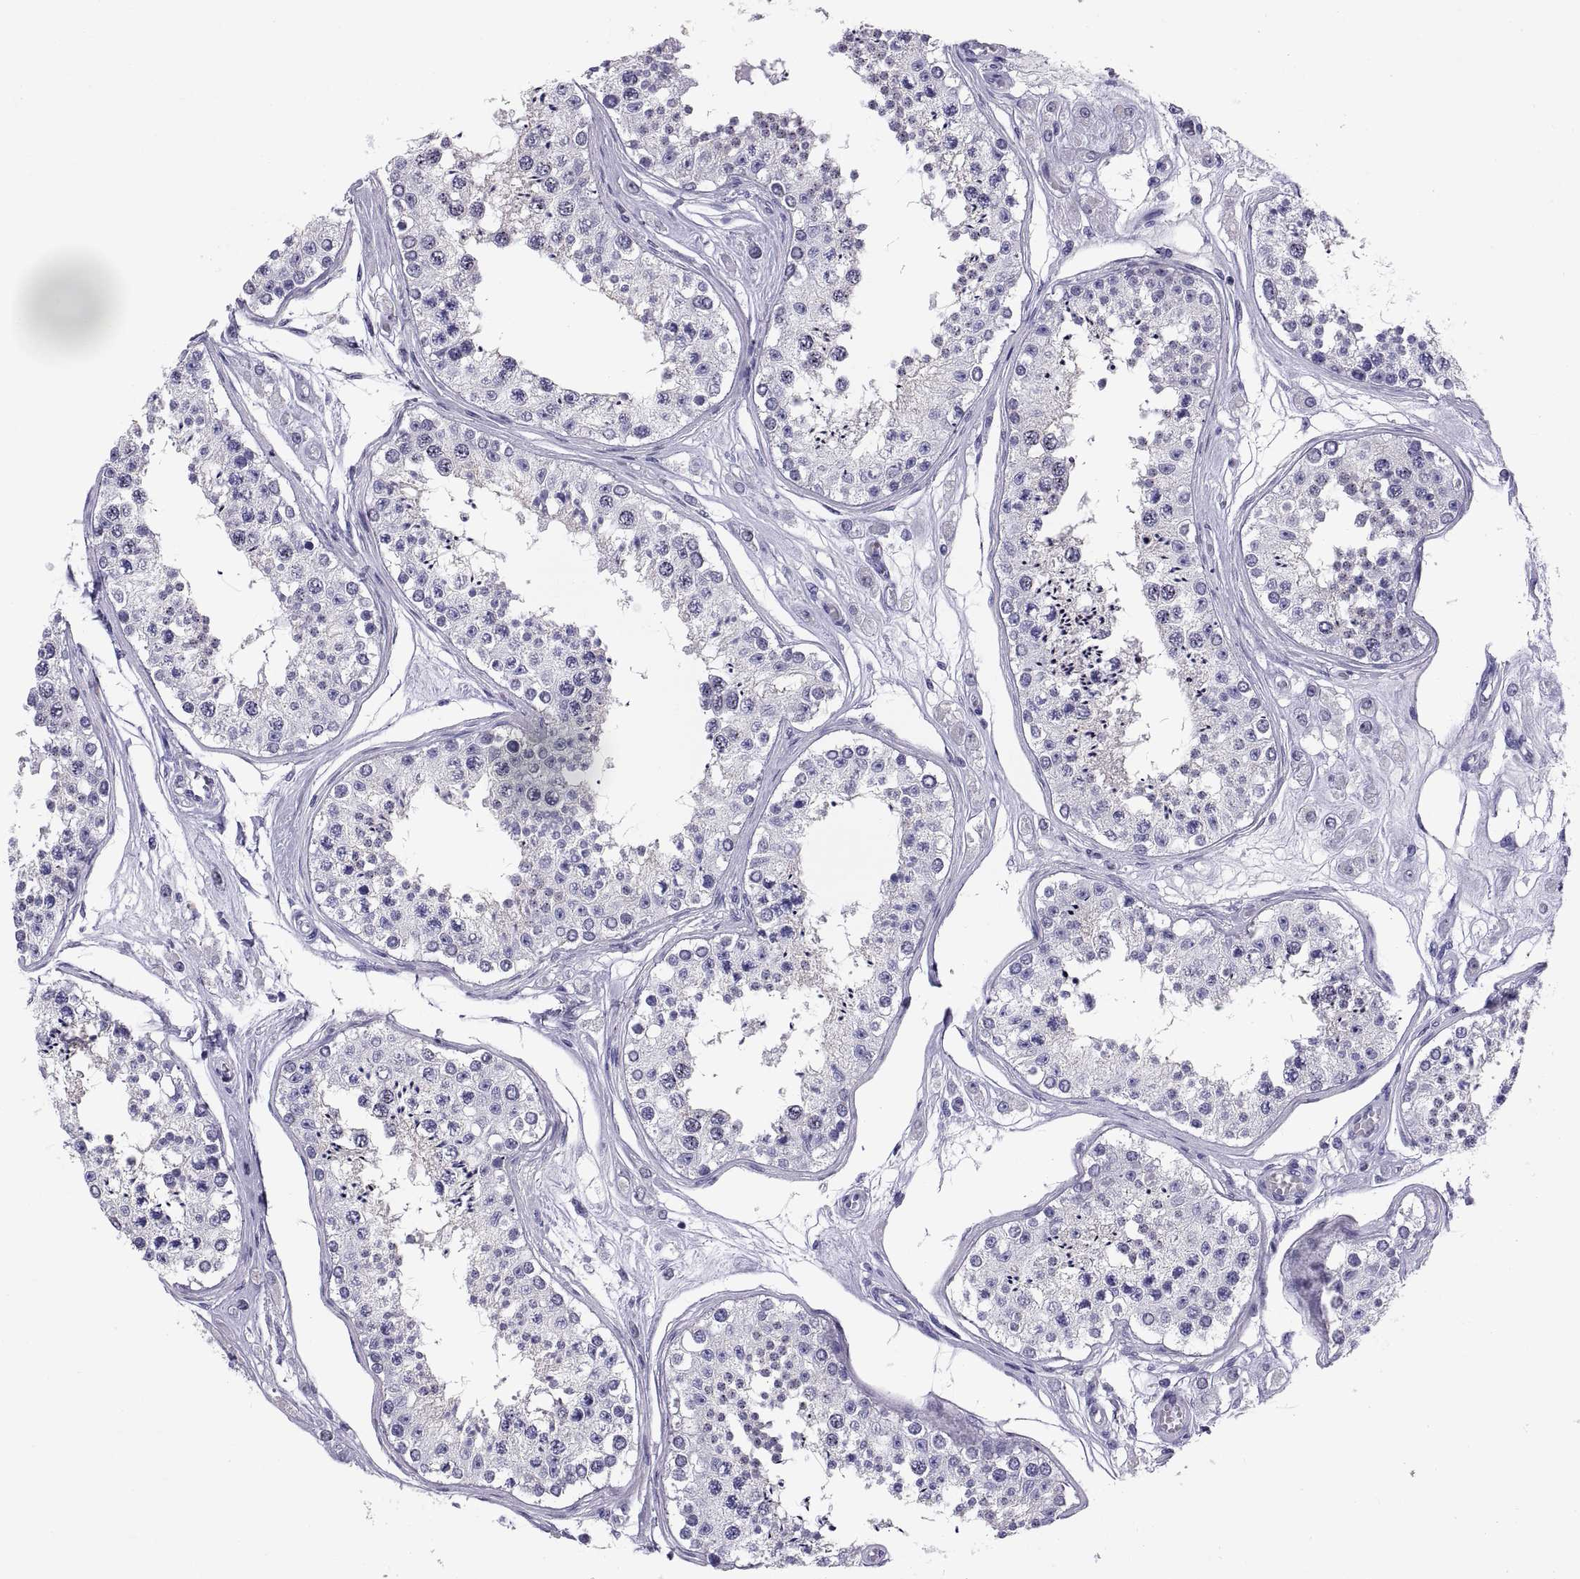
{"staining": {"intensity": "negative", "quantity": "none", "location": "none"}, "tissue": "testis", "cell_type": "Cells in seminiferous ducts", "image_type": "normal", "snomed": [{"axis": "morphology", "description": "Normal tissue, NOS"}, {"axis": "topography", "description": "Testis"}], "caption": "IHC histopathology image of normal testis: testis stained with DAB reveals no significant protein expression in cells in seminiferous ducts.", "gene": "RNASE12", "patient": {"sex": "male", "age": 25}}